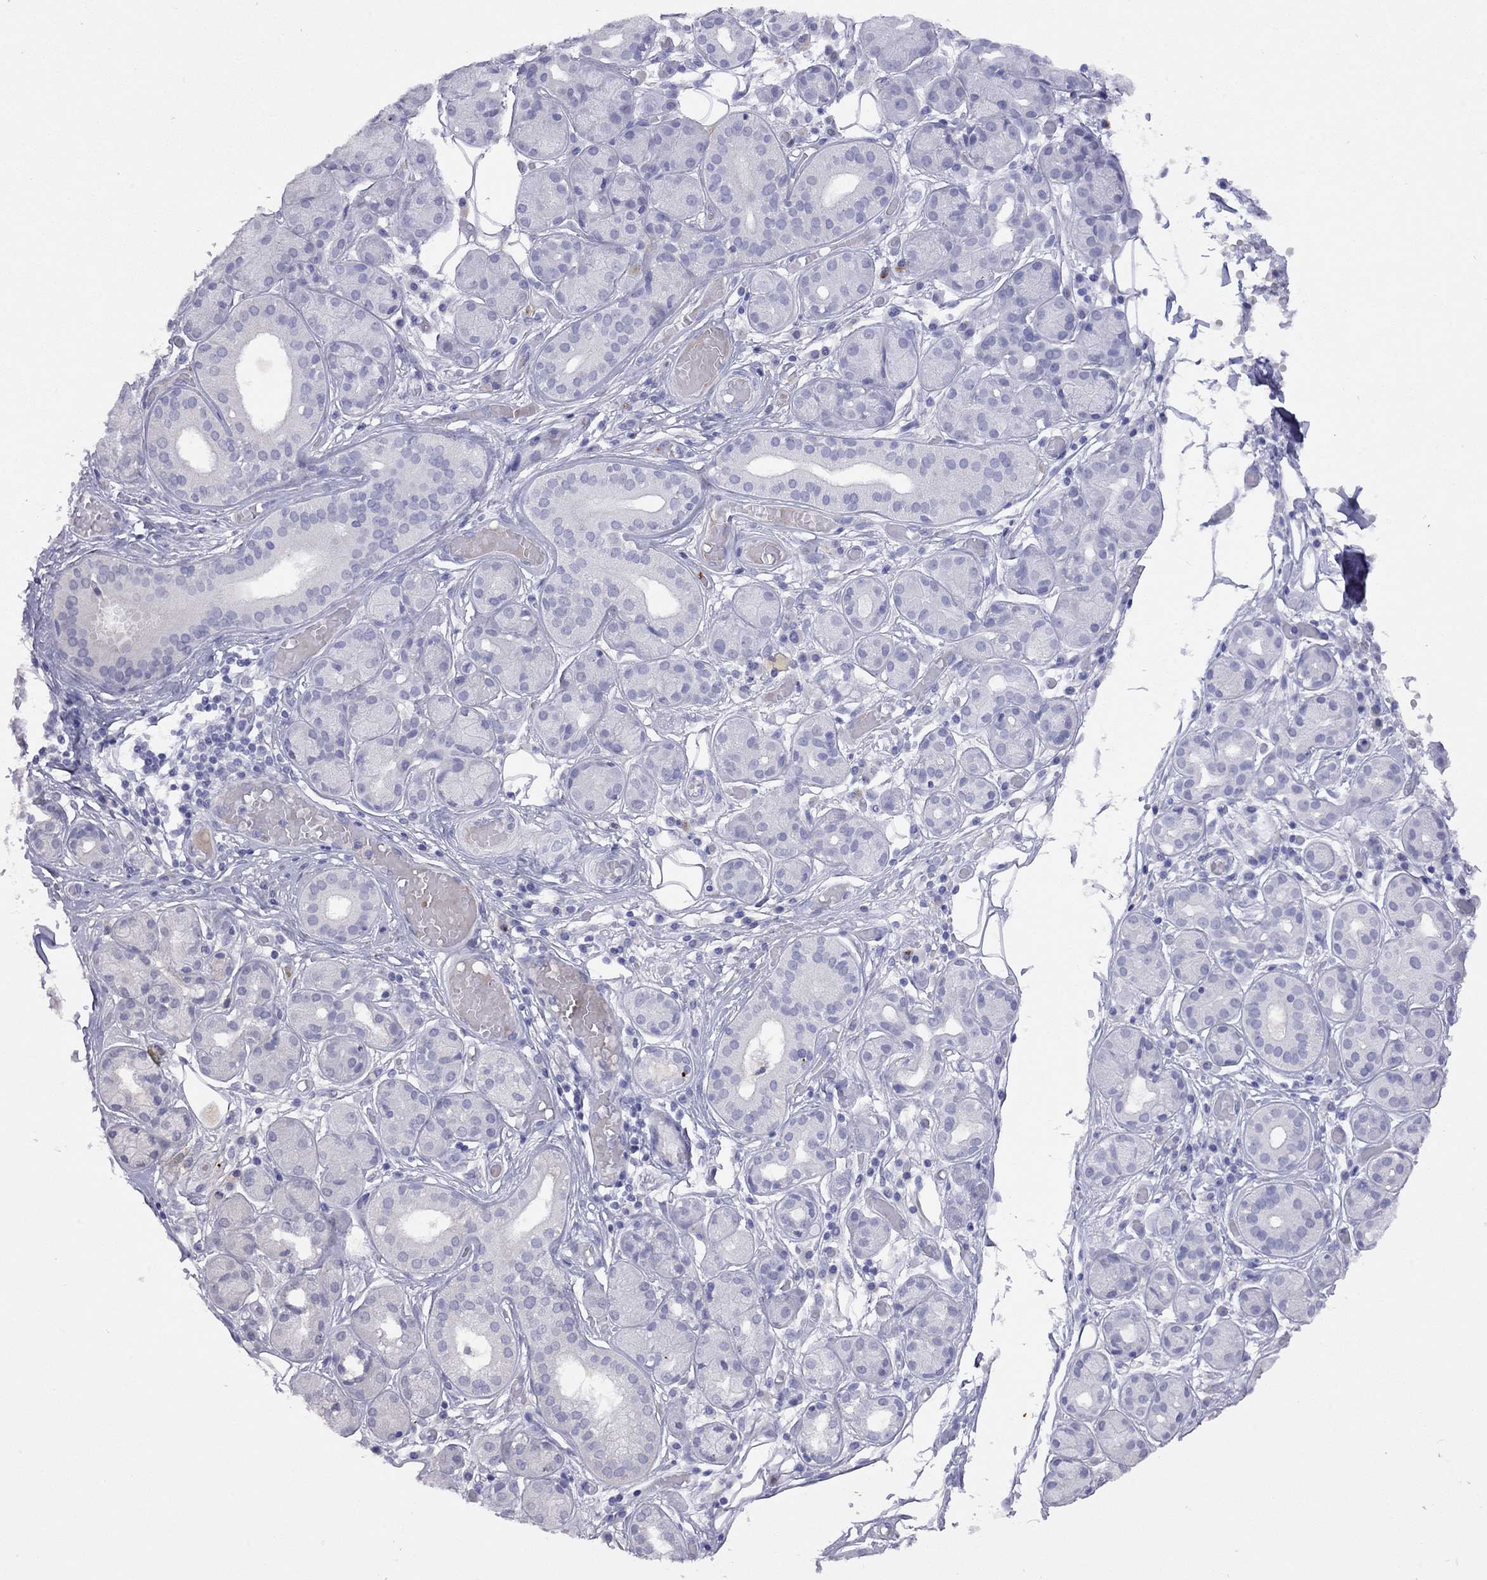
{"staining": {"intensity": "negative", "quantity": "none", "location": "none"}, "tissue": "salivary gland", "cell_type": "Glandular cells", "image_type": "normal", "snomed": [{"axis": "morphology", "description": "Normal tissue, NOS"}, {"axis": "topography", "description": "Salivary gland"}, {"axis": "topography", "description": "Peripheral nerve tissue"}], "caption": "Immunohistochemical staining of unremarkable salivary gland displays no significant expression in glandular cells. (Stains: DAB IHC with hematoxylin counter stain, Microscopy: brightfield microscopy at high magnification).", "gene": "GRIA2", "patient": {"sex": "male", "age": 71}}